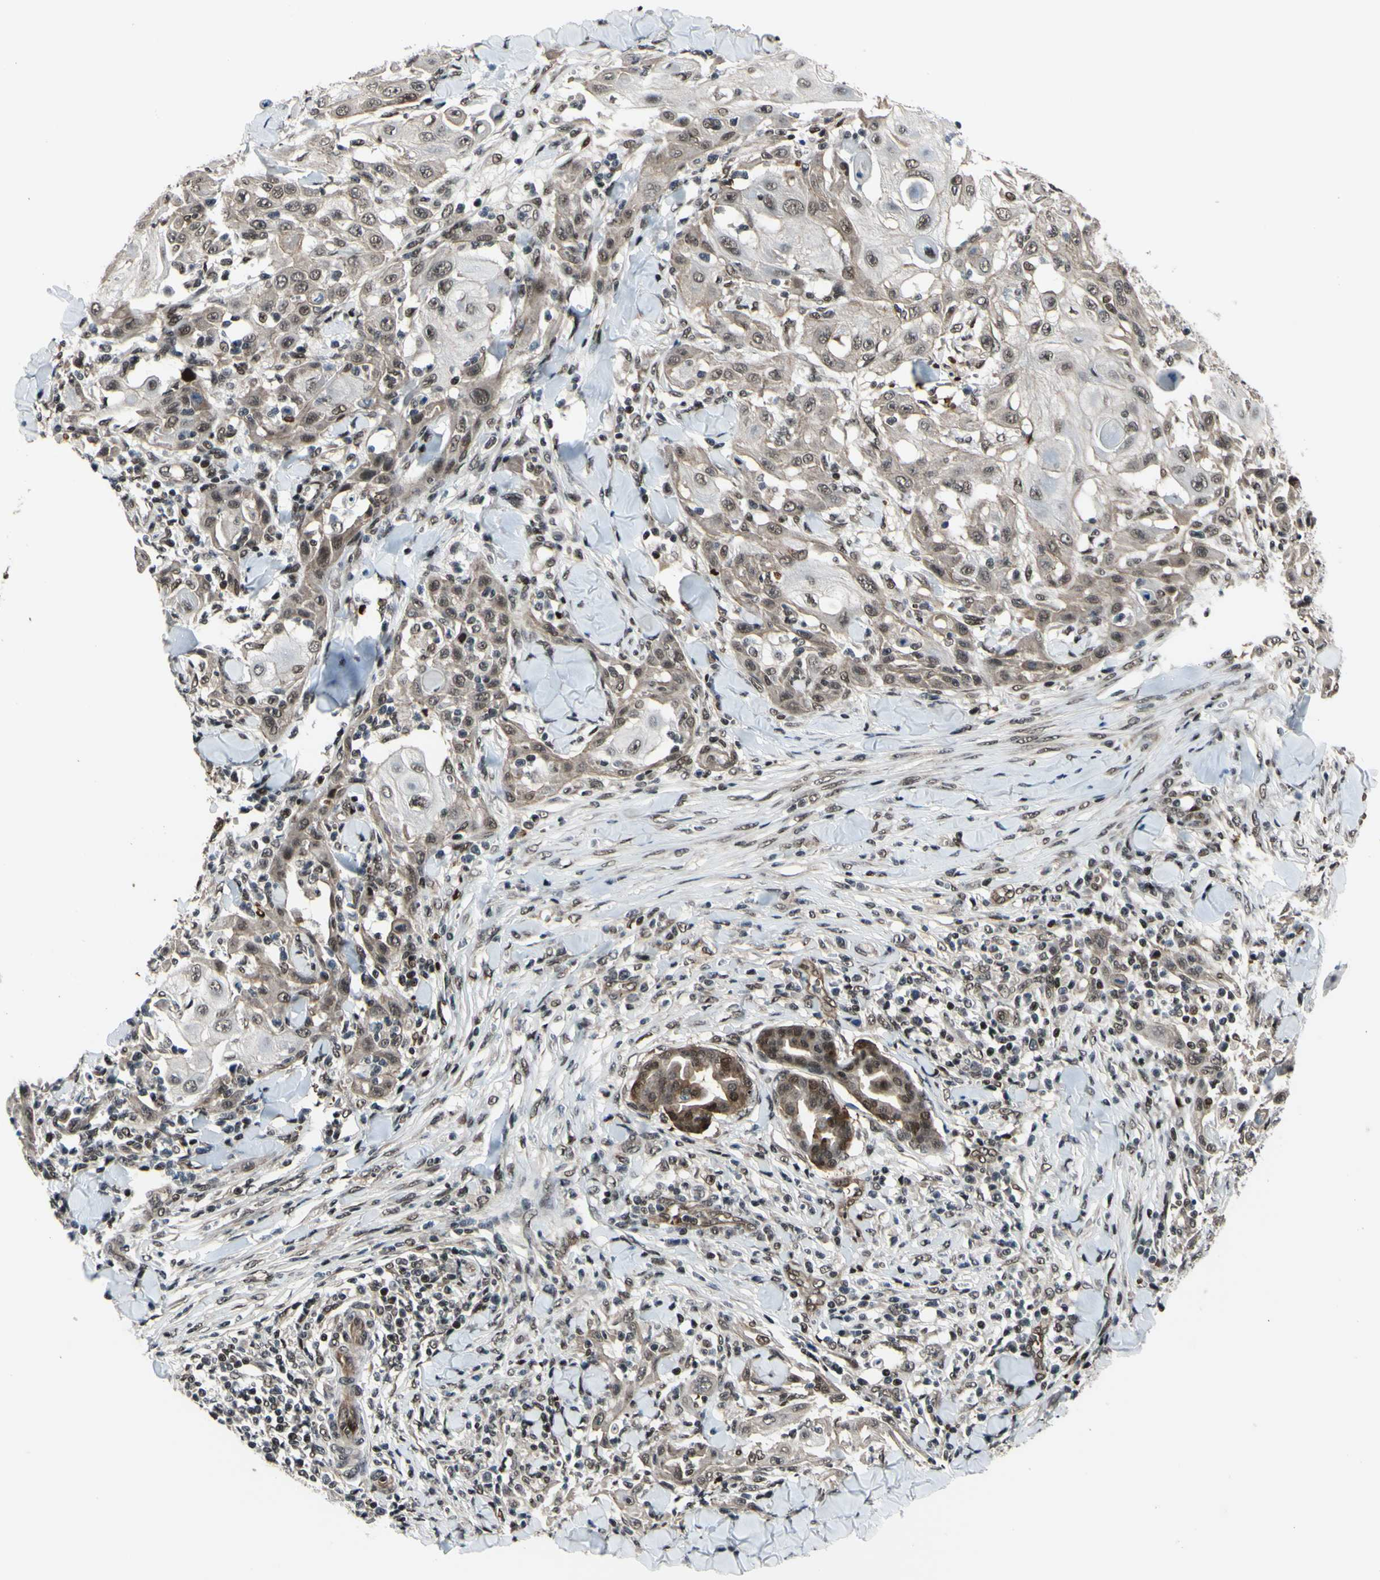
{"staining": {"intensity": "moderate", "quantity": ">75%", "location": "cytoplasmic/membranous,nuclear"}, "tissue": "skin cancer", "cell_type": "Tumor cells", "image_type": "cancer", "snomed": [{"axis": "morphology", "description": "Squamous cell carcinoma, NOS"}, {"axis": "topography", "description": "Skin"}], "caption": "Immunohistochemistry staining of squamous cell carcinoma (skin), which reveals medium levels of moderate cytoplasmic/membranous and nuclear positivity in about >75% of tumor cells indicating moderate cytoplasmic/membranous and nuclear protein positivity. The staining was performed using DAB (brown) for protein detection and nuclei were counterstained in hematoxylin (blue).", "gene": "THAP12", "patient": {"sex": "male", "age": 24}}